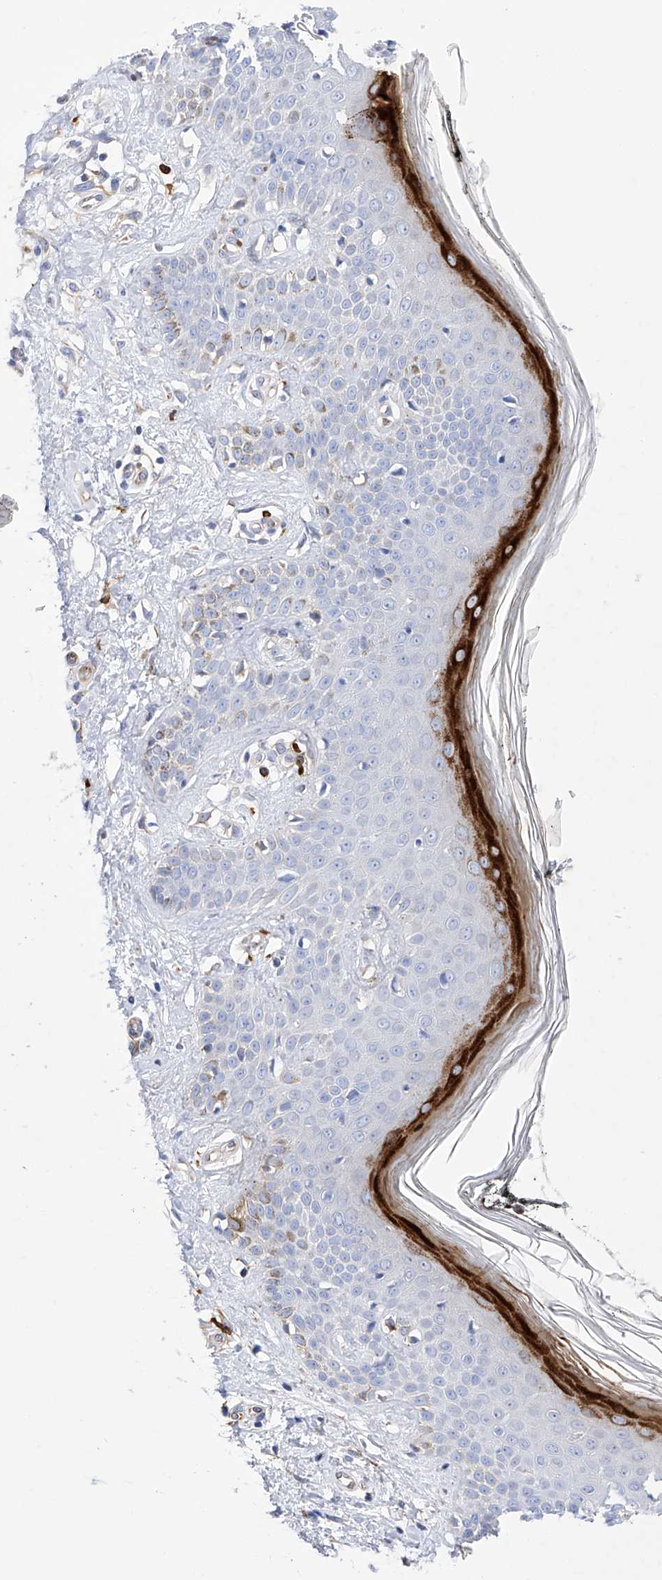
{"staining": {"intensity": "moderate", "quantity": ">75%", "location": "cytoplasmic/membranous"}, "tissue": "skin", "cell_type": "Fibroblasts", "image_type": "normal", "snomed": [{"axis": "morphology", "description": "Normal tissue, NOS"}, {"axis": "topography", "description": "Skin"}], "caption": "Immunohistochemistry (IHC) photomicrograph of normal skin: human skin stained using immunohistochemistry (IHC) displays medium levels of moderate protein expression localized specifically in the cytoplasmic/membranous of fibroblasts, appearing as a cytoplasmic/membranous brown color.", "gene": "FLG", "patient": {"sex": "female", "age": 64}}